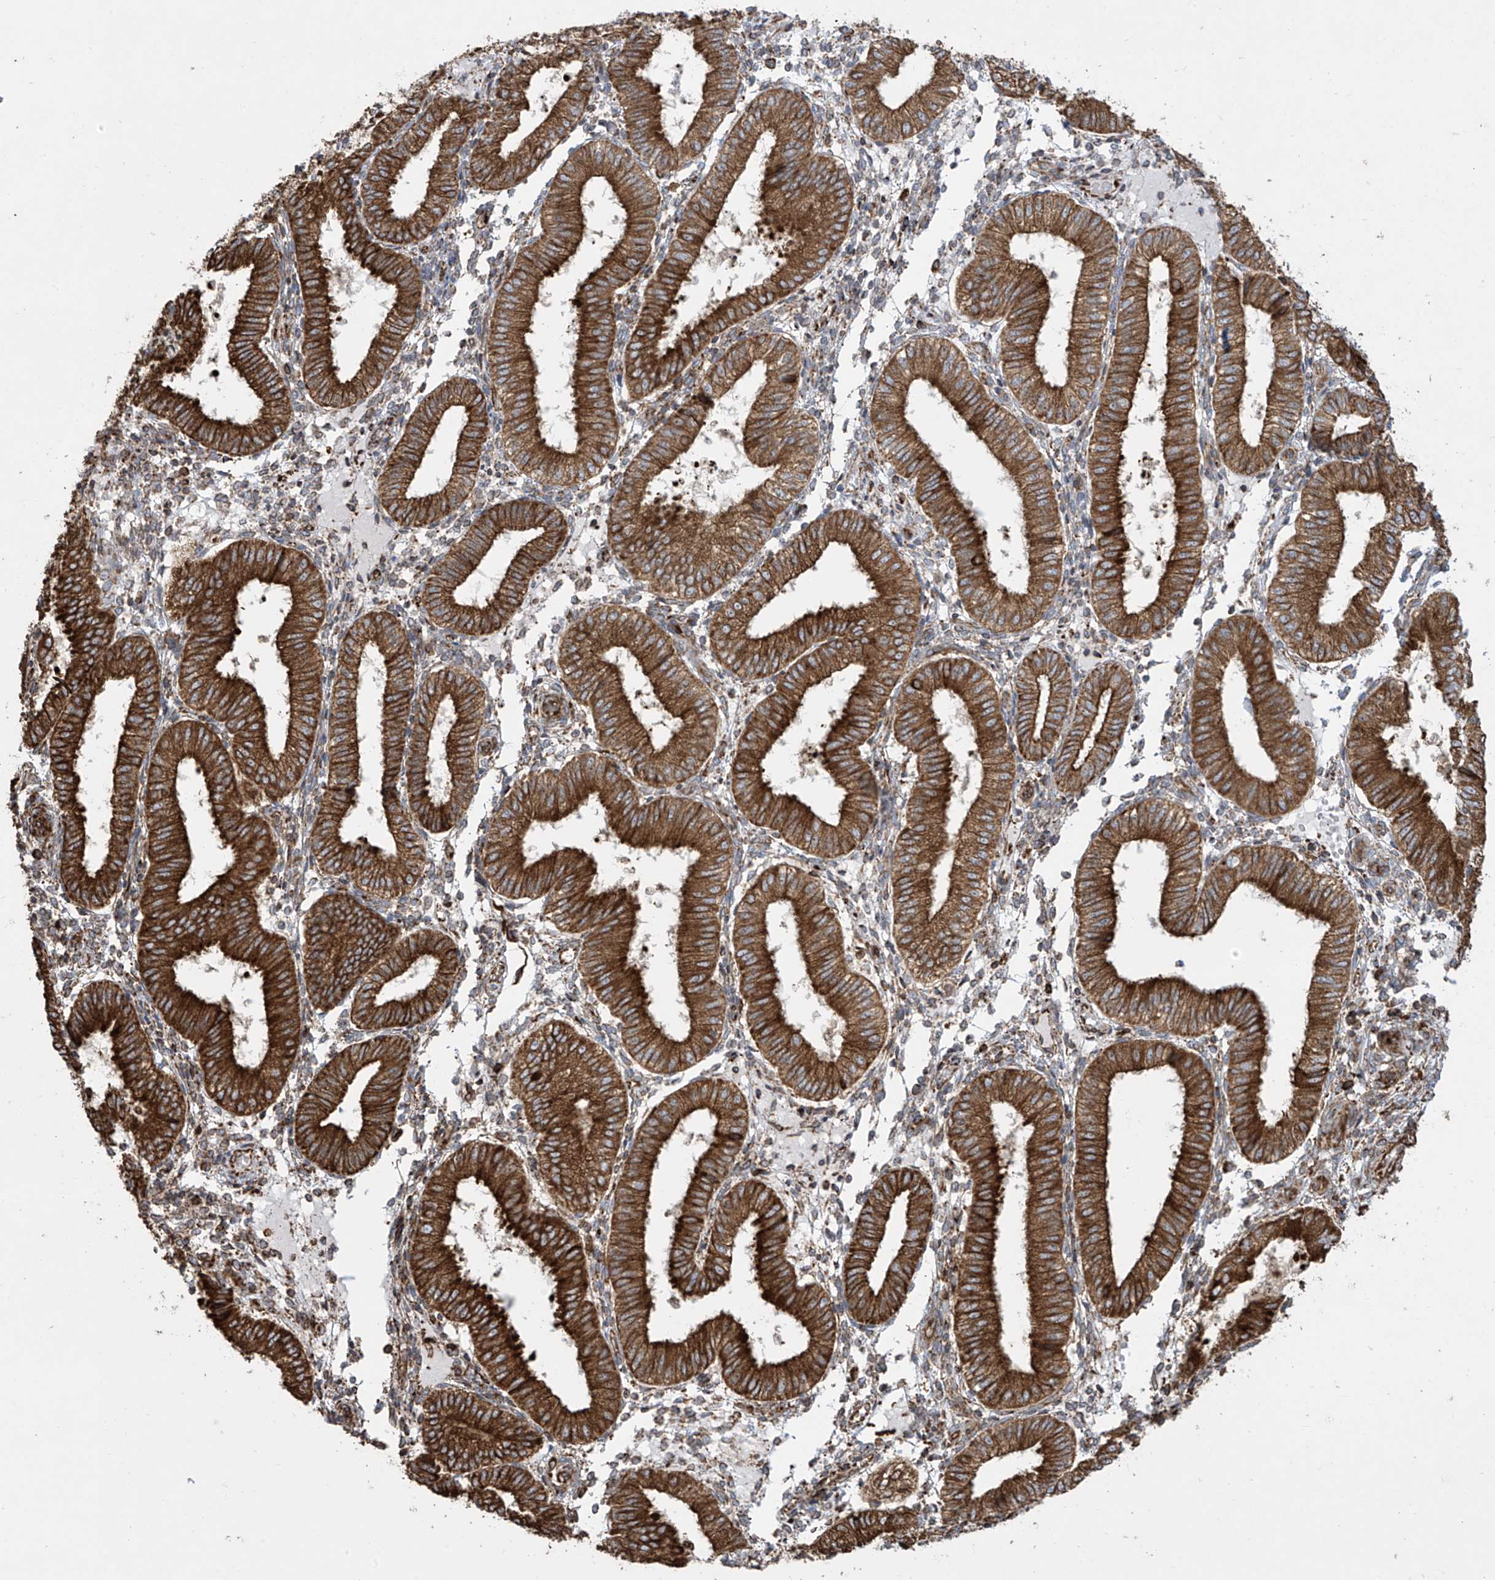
{"staining": {"intensity": "moderate", "quantity": ">75%", "location": "cytoplasmic/membranous"}, "tissue": "endometrium", "cell_type": "Cells in endometrial stroma", "image_type": "normal", "snomed": [{"axis": "morphology", "description": "Normal tissue, NOS"}, {"axis": "topography", "description": "Endometrium"}], "caption": "Brown immunohistochemical staining in normal endometrium shows moderate cytoplasmic/membranous staining in approximately >75% of cells in endometrial stroma. The staining was performed using DAB (3,3'-diaminobenzidine), with brown indicating positive protein expression. Nuclei are stained blue with hematoxylin.", "gene": "MX1", "patient": {"sex": "female", "age": 39}}